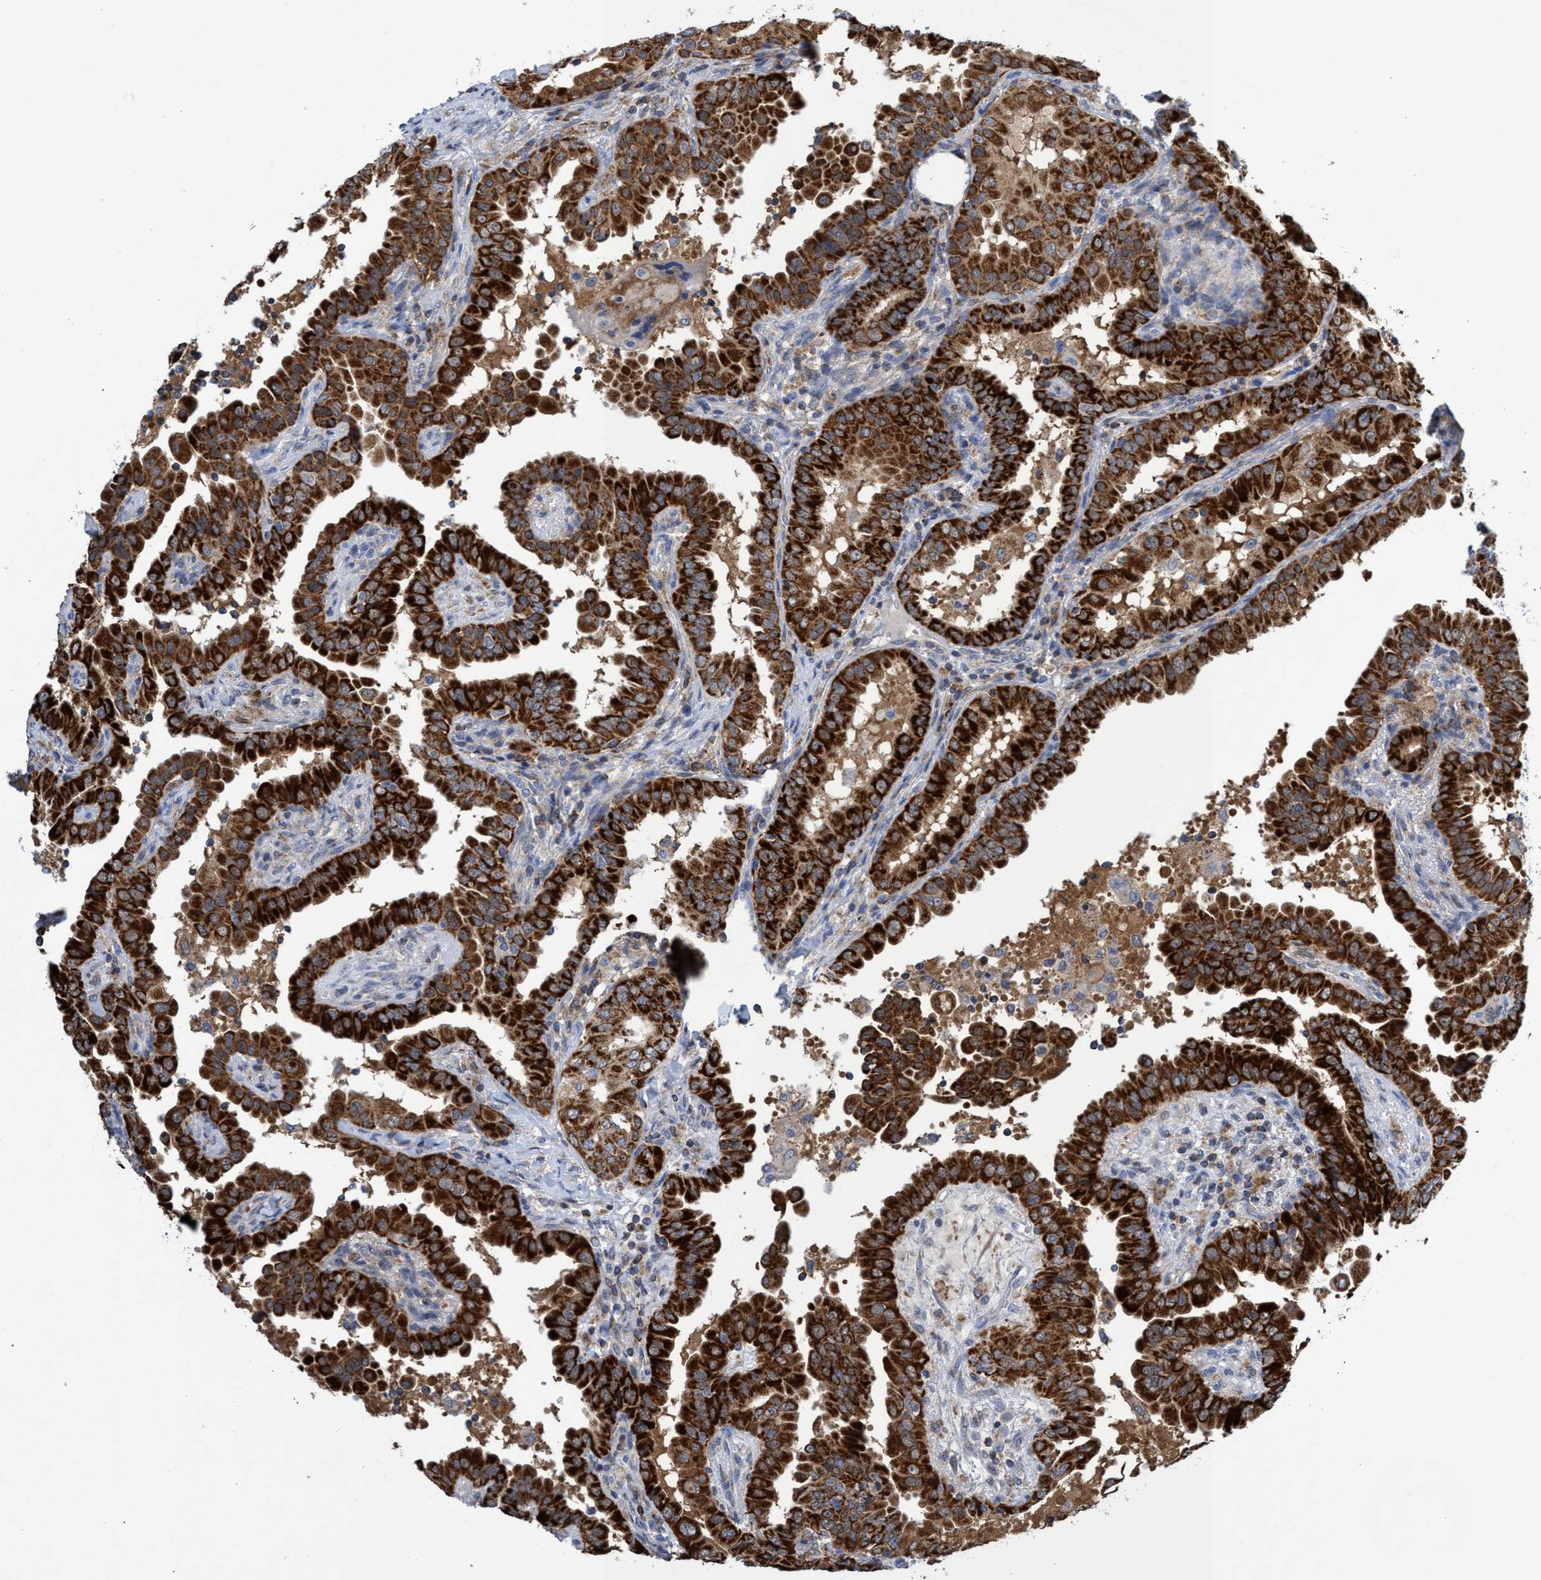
{"staining": {"intensity": "strong", "quantity": ">75%", "location": "cytoplasmic/membranous"}, "tissue": "thyroid cancer", "cell_type": "Tumor cells", "image_type": "cancer", "snomed": [{"axis": "morphology", "description": "Papillary adenocarcinoma, NOS"}, {"axis": "topography", "description": "Thyroid gland"}], "caption": "A high amount of strong cytoplasmic/membranous staining is present in approximately >75% of tumor cells in thyroid cancer tissue.", "gene": "CRYZ", "patient": {"sex": "male", "age": 33}}